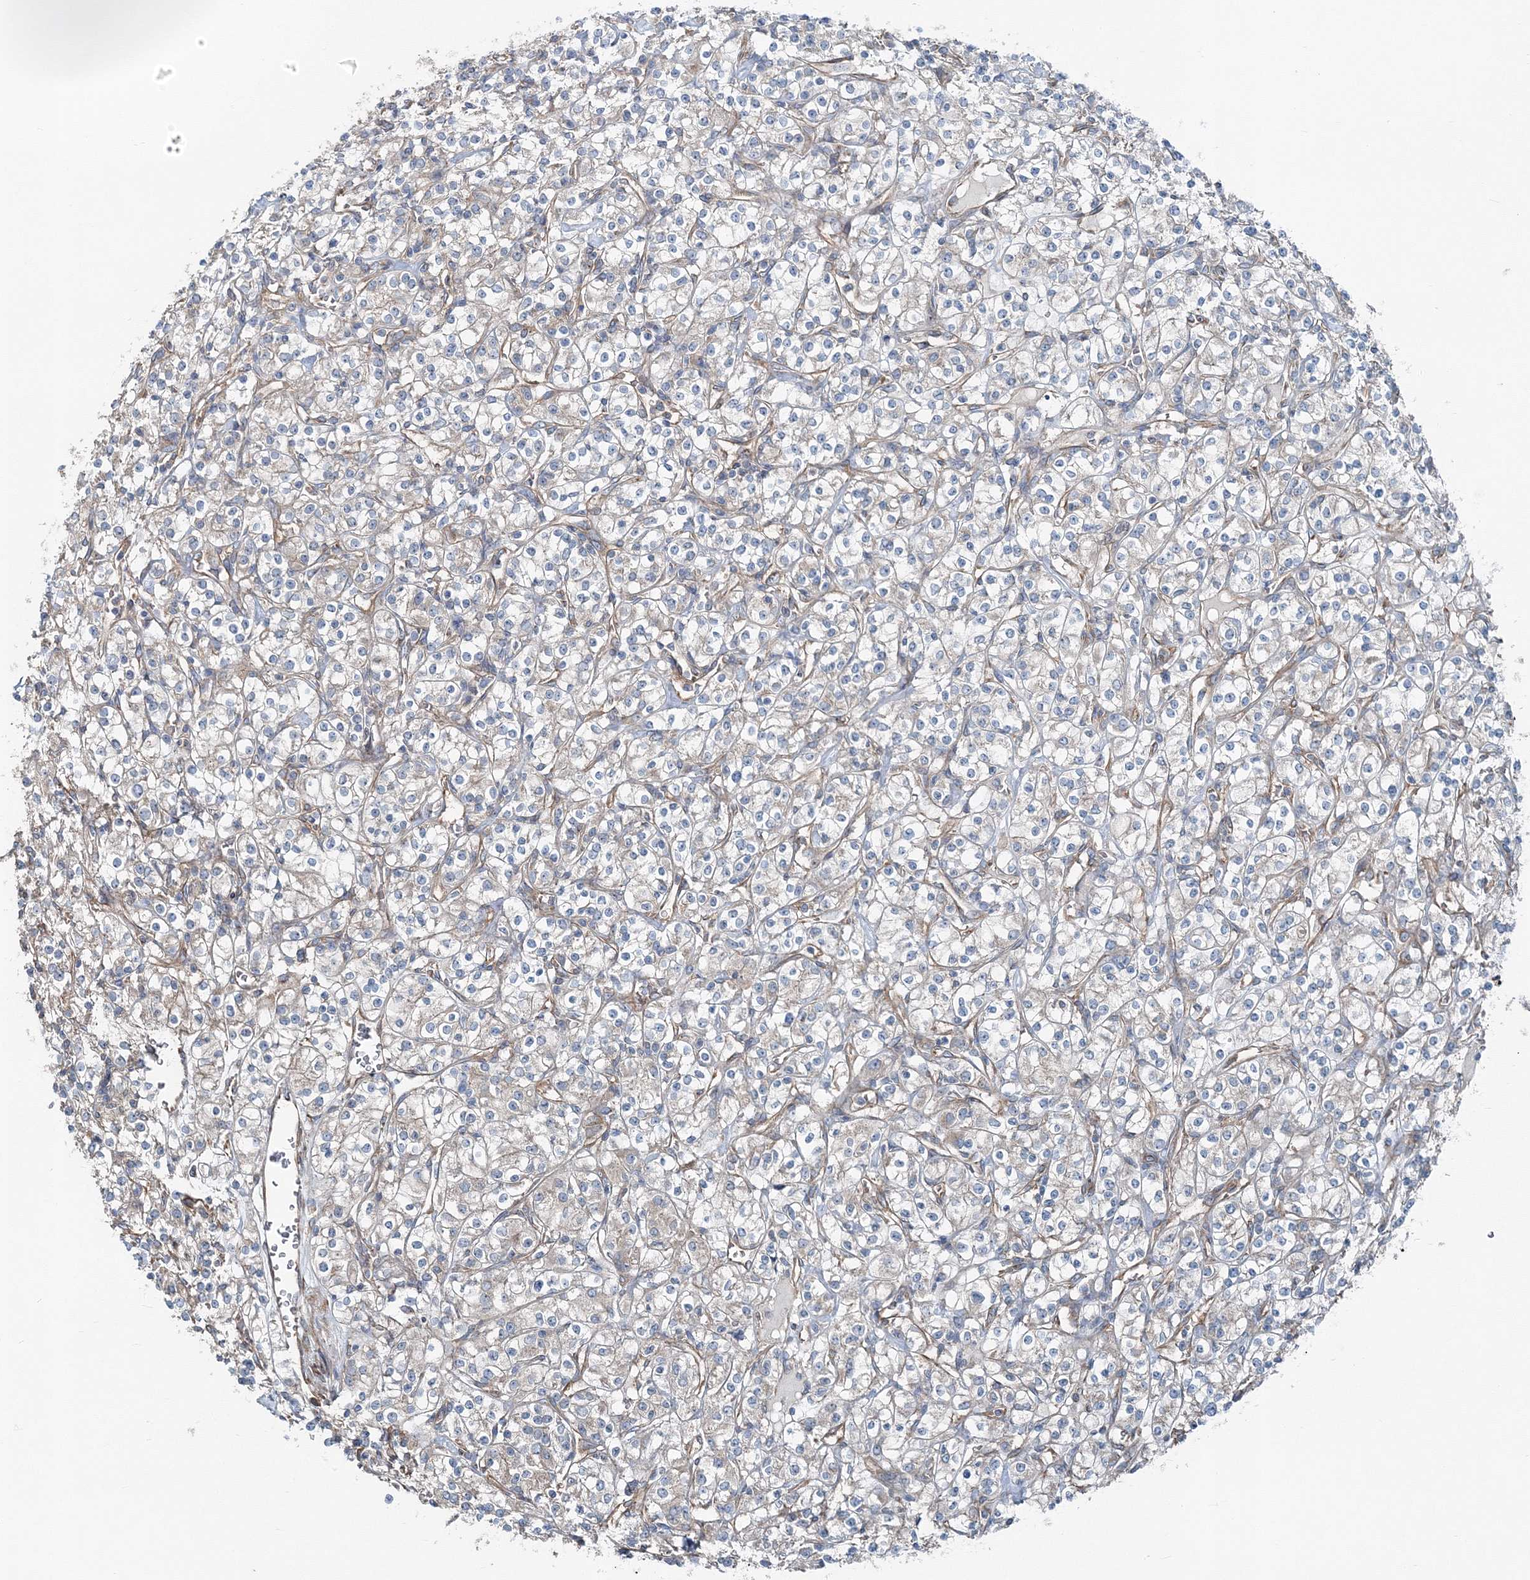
{"staining": {"intensity": "weak", "quantity": "<25%", "location": "cytoplasmic/membranous"}, "tissue": "renal cancer", "cell_type": "Tumor cells", "image_type": "cancer", "snomed": [{"axis": "morphology", "description": "Adenocarcinoma, NOS"}, {"axis": "topography", "description": "Kidney"}], "caption": "Tumor cells are negative for brown protein staining in renal cancer (adenocarcinoma). The staining is performed using DAB (3,3'-diaminobenzidine) brown chromogen with nuclei counter-stained in using hematoxylin.", "gene": "MPHOSPH9", "patient": {"sex": "male", "age": 77}}